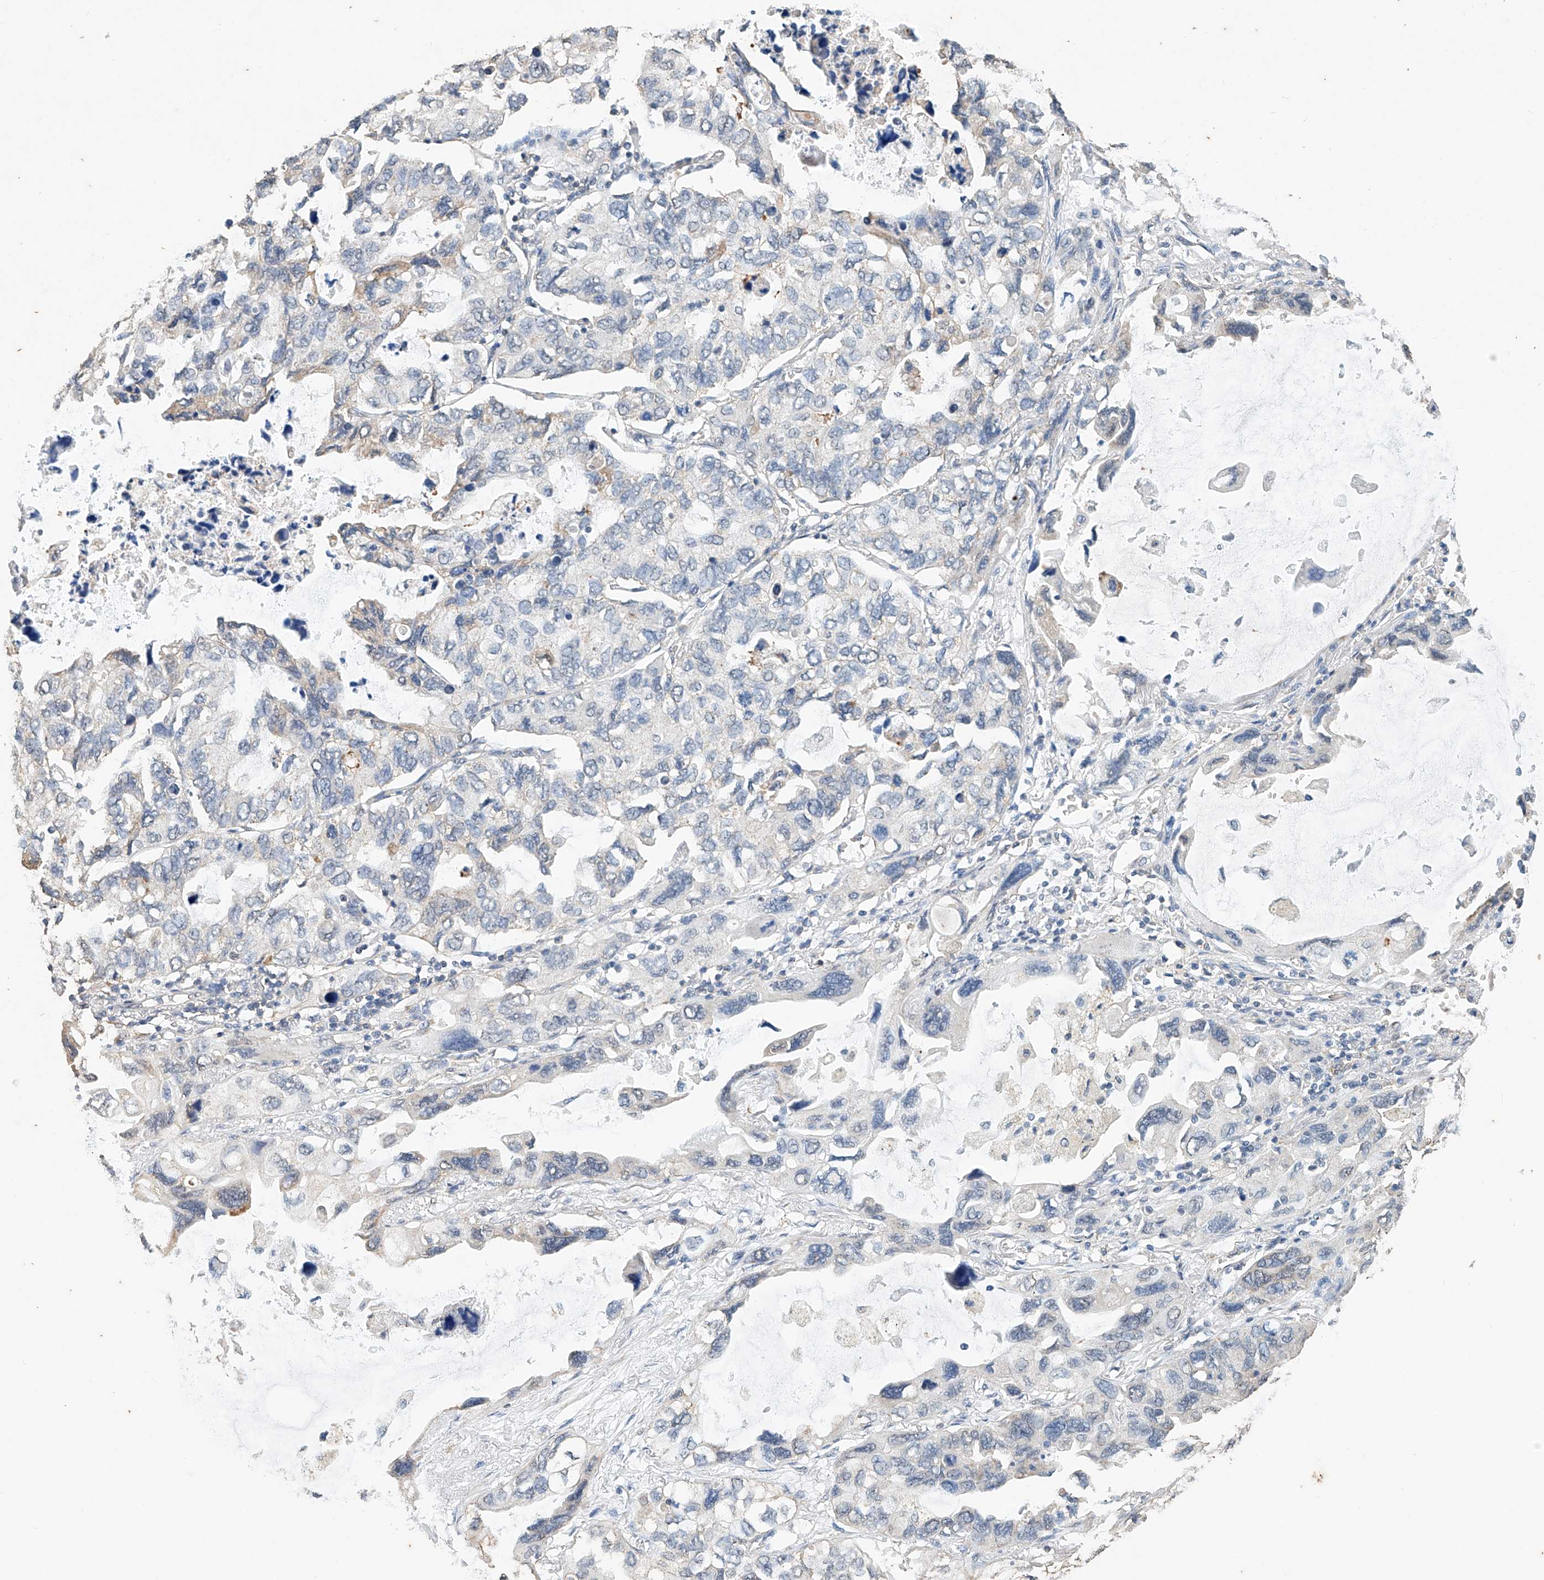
{"staining": {"intensity": "negative", "quantity": "none", "location": "none"}, "tissue": "lung cancer", "cell_type": "Tumor cells", "image_type": "cancer", "snomed": [{"axis": "morphology", "description": "Squamous cell carcinoma, NOS"}, {"axis": "topography", "description": "Lung"}], "caption": "The immunohistochemistry (IHC) image has no significant expression in tumor cells of lung squamous cell carcinoma tissue.", "gene": "CERS4", "patient": {"sex": "female", "age": 73}}